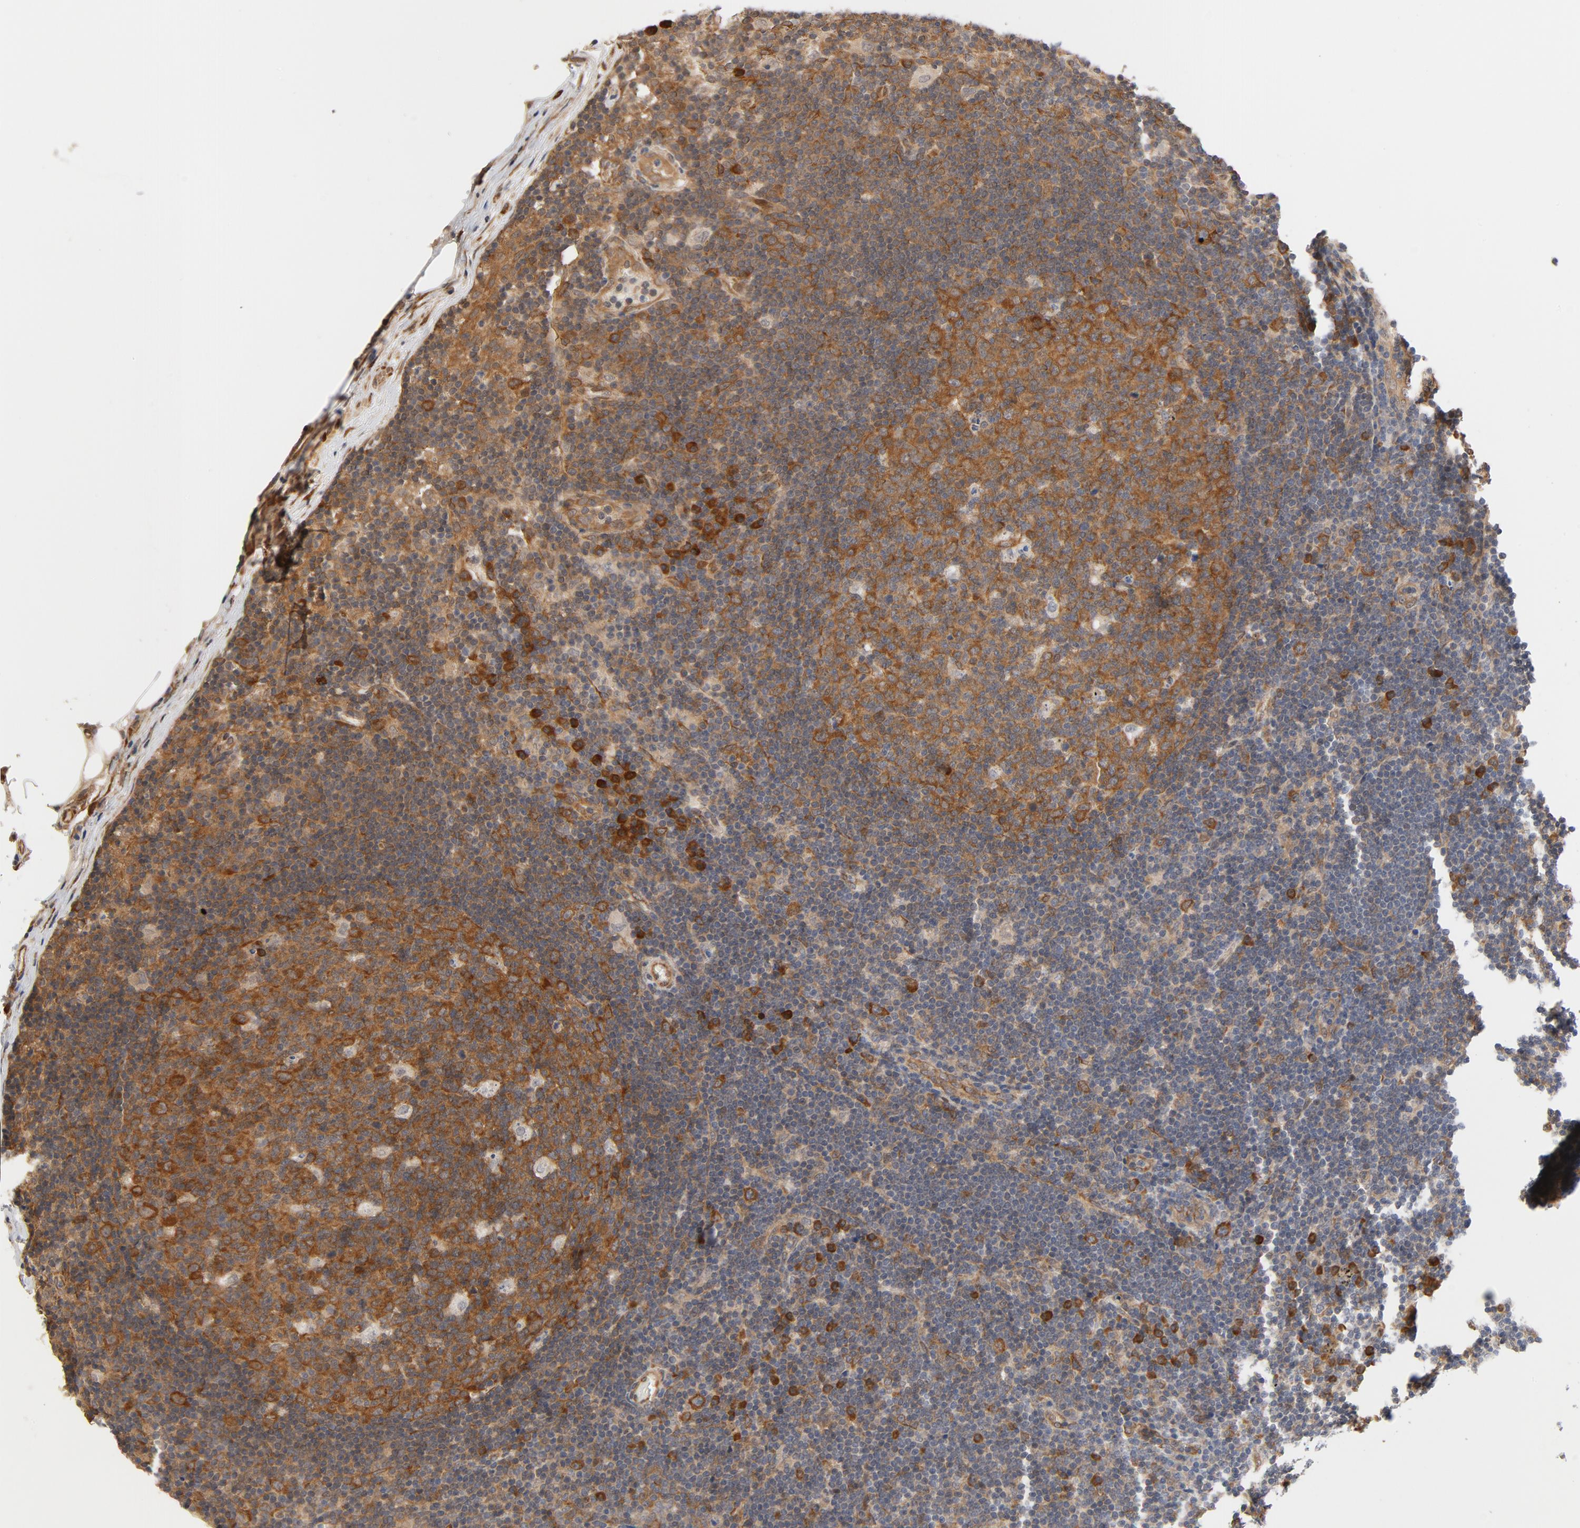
{"staining": {"intensity": "strong", "quantity": ">75%", "location": "cytoplasmic/membranous"}, "tissue": "lymph node", "cell_type": "Germinal center cells", "image_type": "normal", "snomed": [{"axis": "morphology", "description": "Normal tissue, NOS"}, {"axis": "morphology", "description": "Squamous cell carcinoma, metastatic, NOS"}, {"axis": "topography", "description": "Lymph node"}], "caption": "IHC (DAB (3,3'-diaminobenzidine)) staining of benign lymph node shows strong cytoplasmic/membranous protein expression in approximately >75% of germinal center cells.", "gene": "EIF4E", "patient": {"sex": "female", "age": 53}}